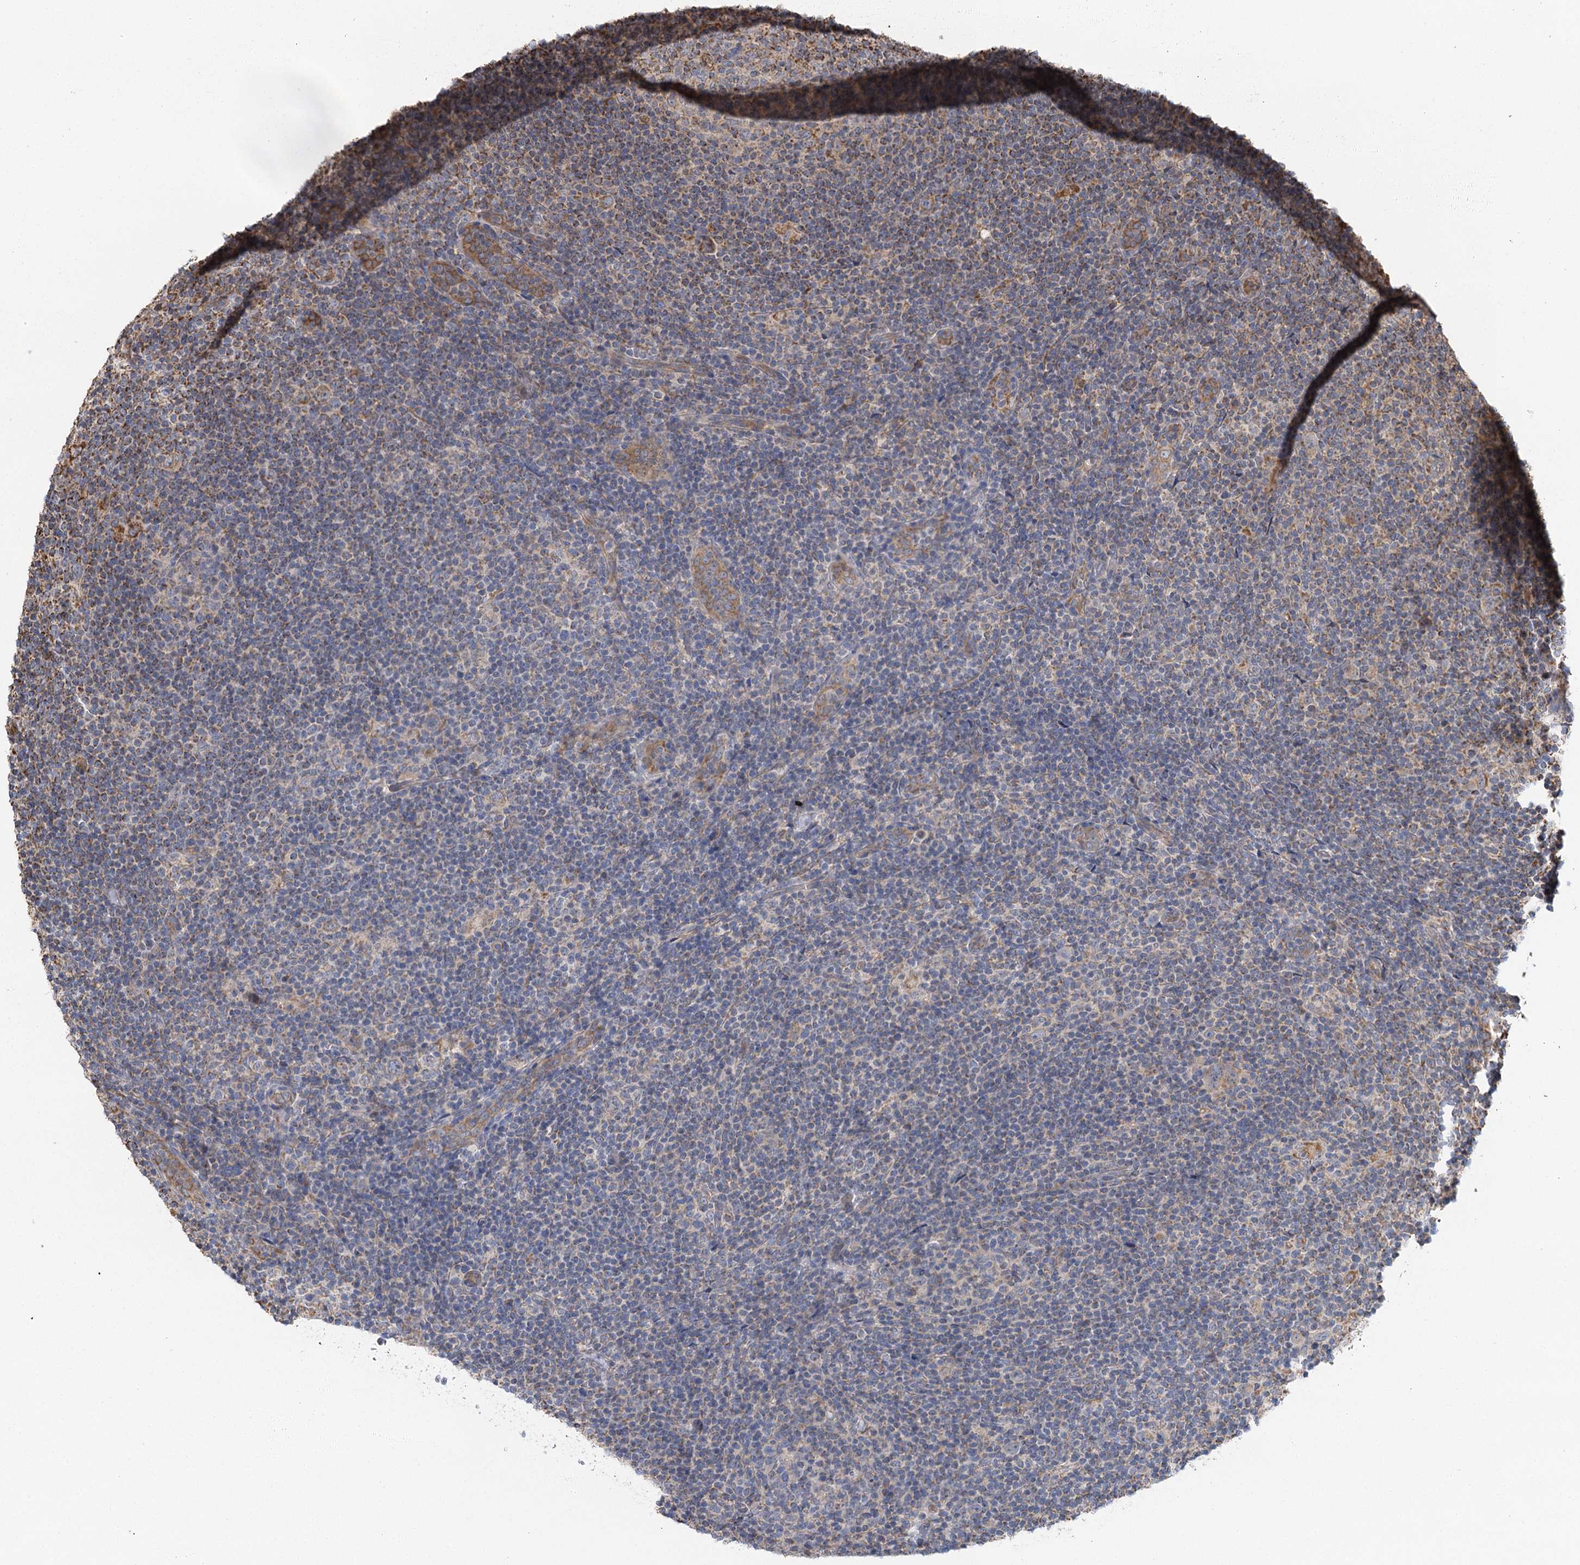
{"staining": {"intensity": "moderate", "quantity": "25%-75%", "location": "cytoplasmic/membranous"}, "tissue": "lymphoma", "cell_type": "Tumor cells", "image_type": "cancer", "snomed": [{"axis": "morphology", "description": "Hodgkin's disease, NOS"}, {"axis": "topography", "description": "Lymph node"}], "caption": "Tumor cells display medium levels of moderate cytoplasmic/membranous staining in approximately 25%-75% of cells in human Hodgkin's disease.", "gene": "IL11RA", "patient": {"sex": "female", "age": 57}}